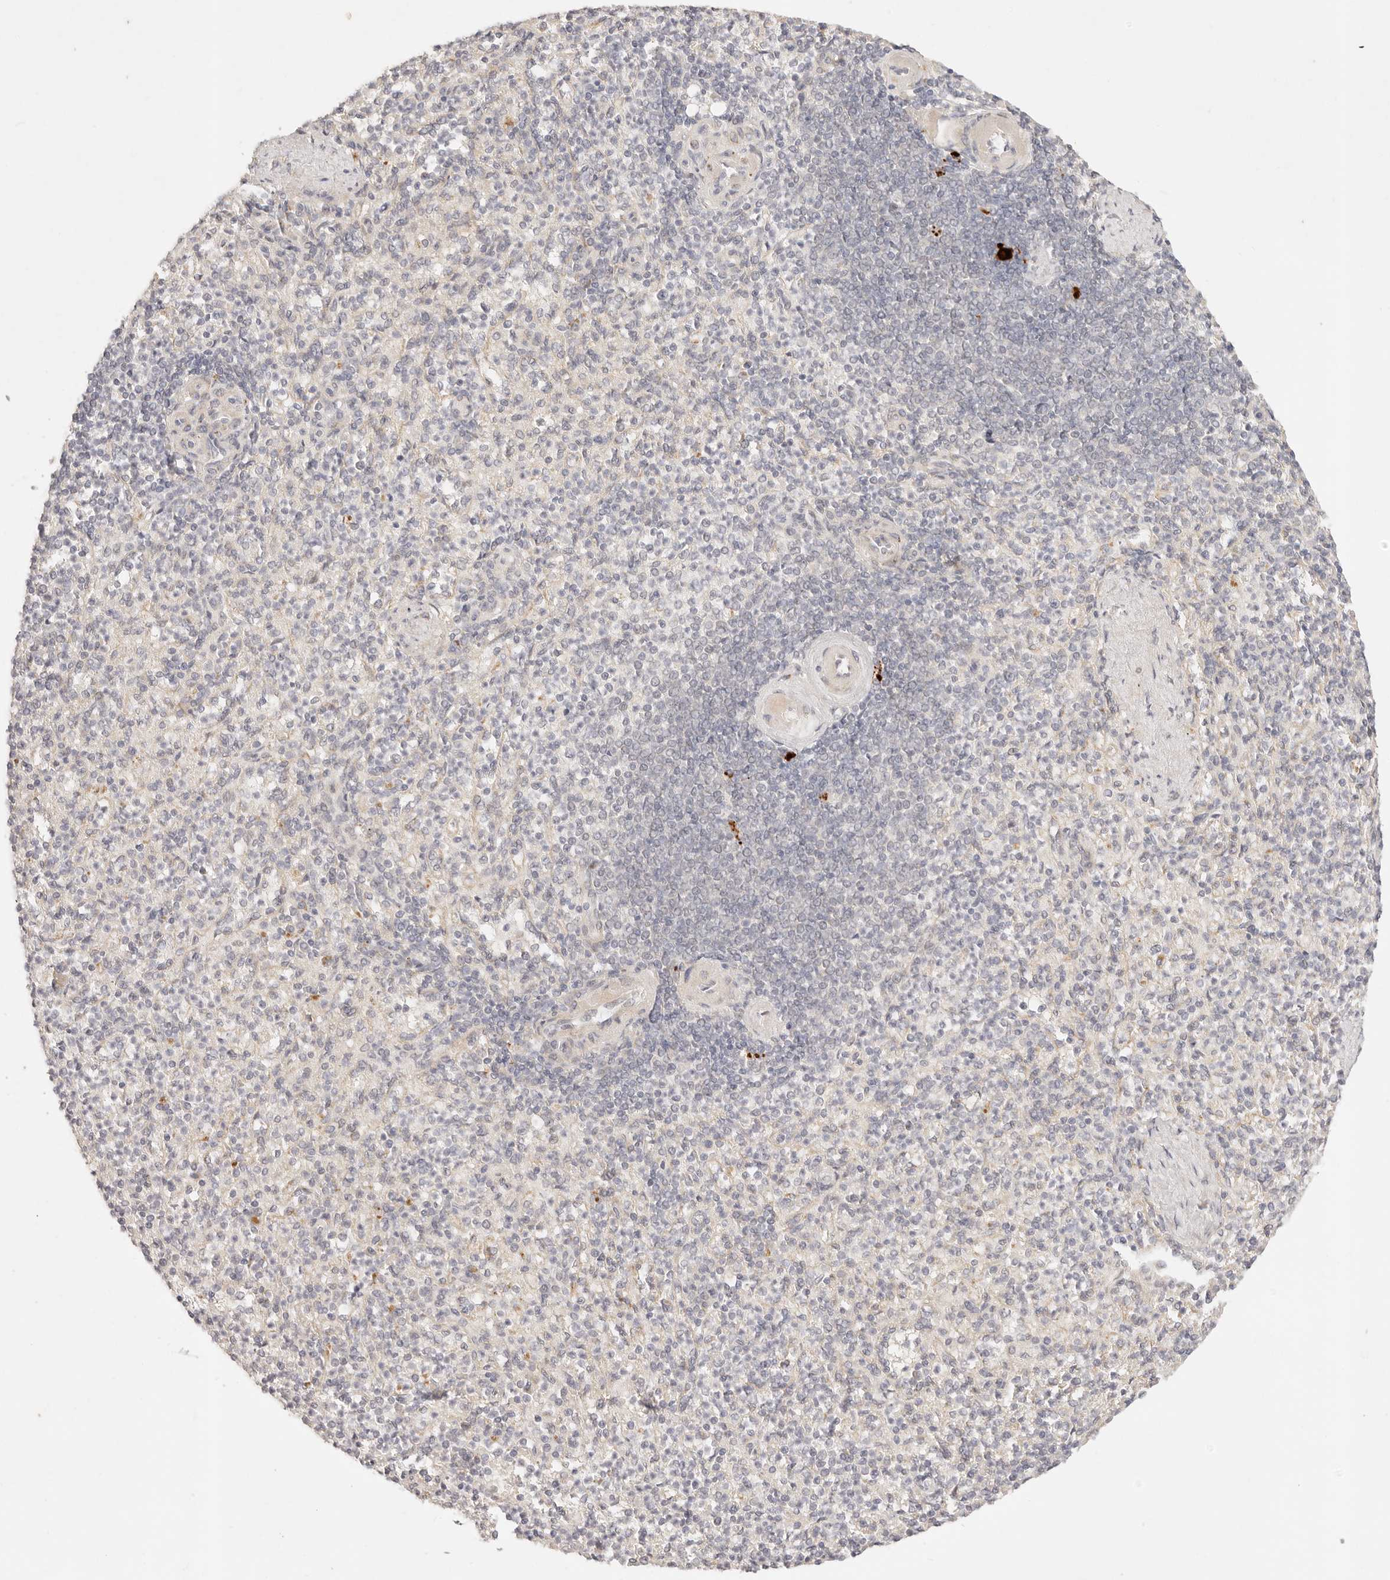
{"staining": {"intensity": "negative", "quantity": "none", "location": "none"}, "tissue": "spleen", "cell_type": "Cells in red pulp", "image_type": "normal", "snomed": [{"axis": "morphology", "description": "Normal tissue, NOS"}, {"axis": "topography", "description": "Spleen"}], "caption": "High magnification brightfield microscopy of normal spleen stained with DAB (brown) and counterstained with hematoxylin (blue): cells in red pulp show no significant positivity. (Brightfield microscopy of DAB (3,3'-diaminobenzidine) immunohistochemistry (IHC) at high magnification).", "gene": "GPR156", "patient": {"sex": "female", "age": 74}}